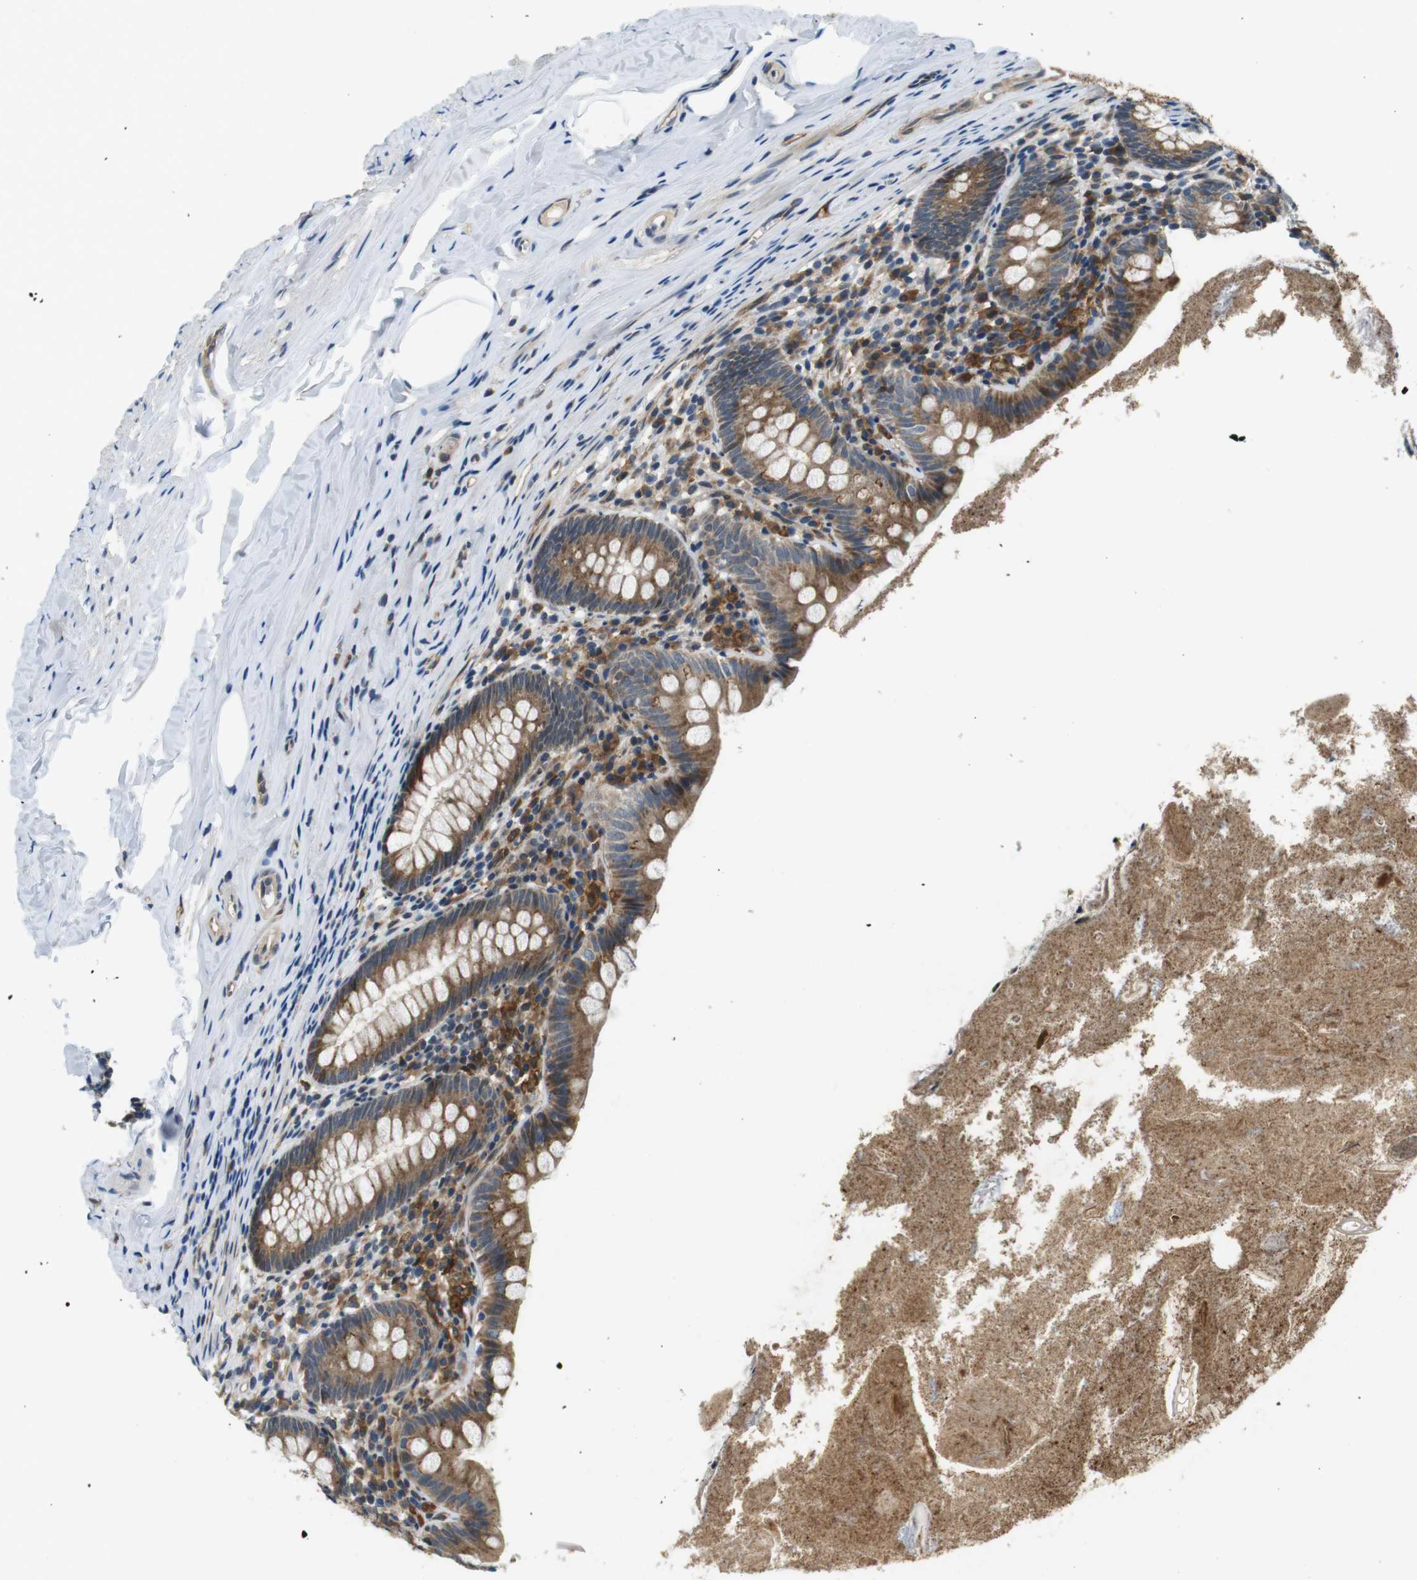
{"staining": {"intensity": "moderate", "quantity": ">75%", "location": "cytoplasmic/membranous"}, "tissue": "appendix", "cell_type": "Glandular cells", "image_type": "normal", "snomed": [{"axis": "morphology", "description": "Normal tissue, NOS"}, {"axis": "topography", "description": "Appendix"}], "caption": "This histopathology image exhibits unremarkable appendix stained with immunohistochemistry (IHC) to label a protein in brown. The cytoplasmic/membranous of glandular cells show moderate positivity for the protein. Nuclei are counter-stained blue.", "gene": "PALD1", "patient": {"sex": "male", "age": 52}}